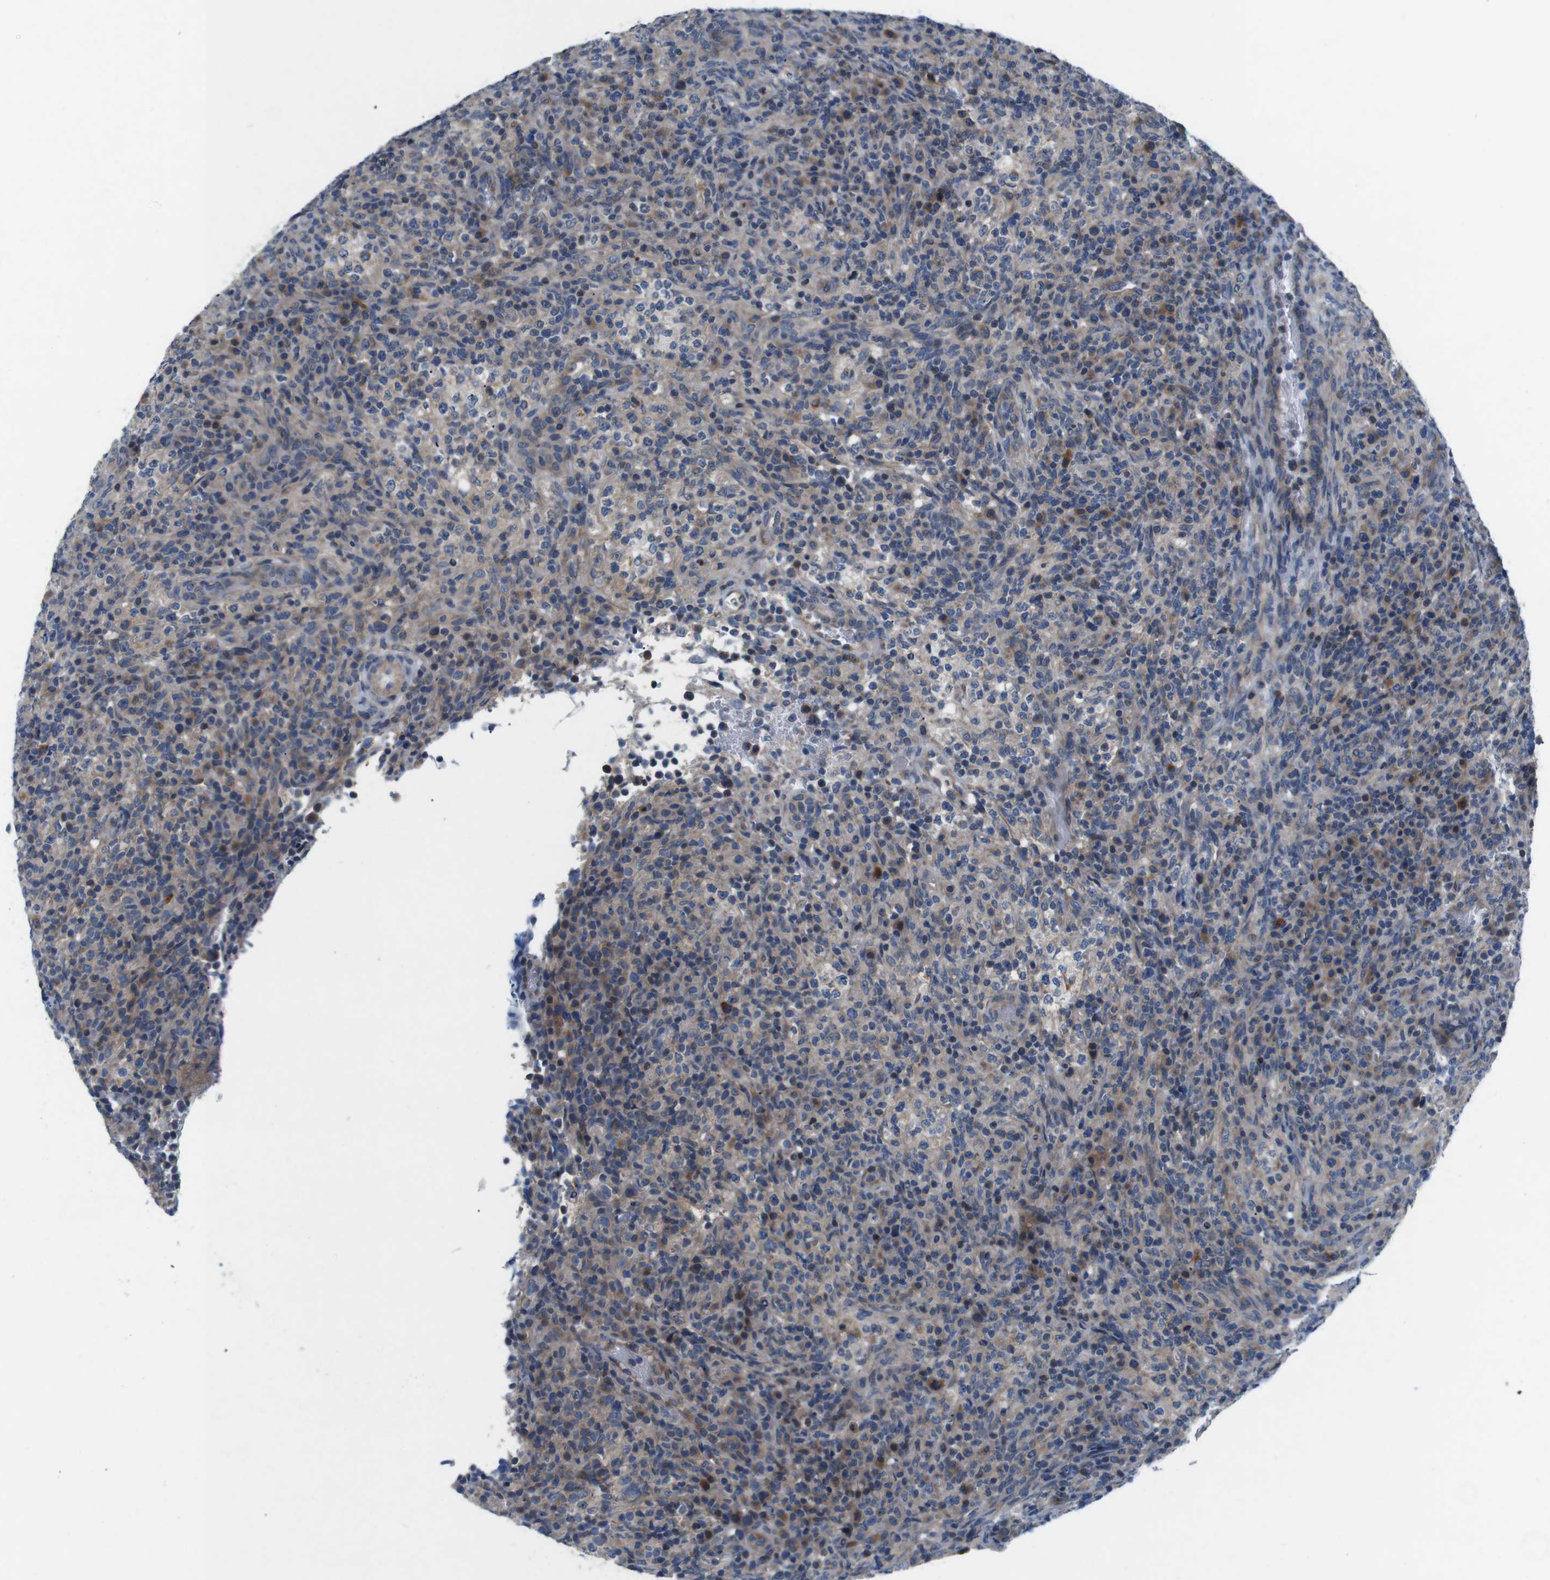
{"staining": {"intensity": "moderate", "quantity": ">75%", "location": "cytoplasmic/membranous"}, "tissue": "lymphoma", "cell_type": "Tumor cells", "image_type": "cancer", "snomed": [{"axis": "morphology", "description": "Malignant lymphoma, non-Hodgkin's type, High grade"}, {"axis": "topography", "description": "Lymph node"}], "caption": "An image showing moderate cytoplasmic/membranous staining in approximately >75% of tumor cells in high-grade malignant lymphoma, non-Hodgkin's type, as visualized by brown immunohistochemical staining.", "gene": "JAK1", "patient": {"sex": "female", "age": 76}}